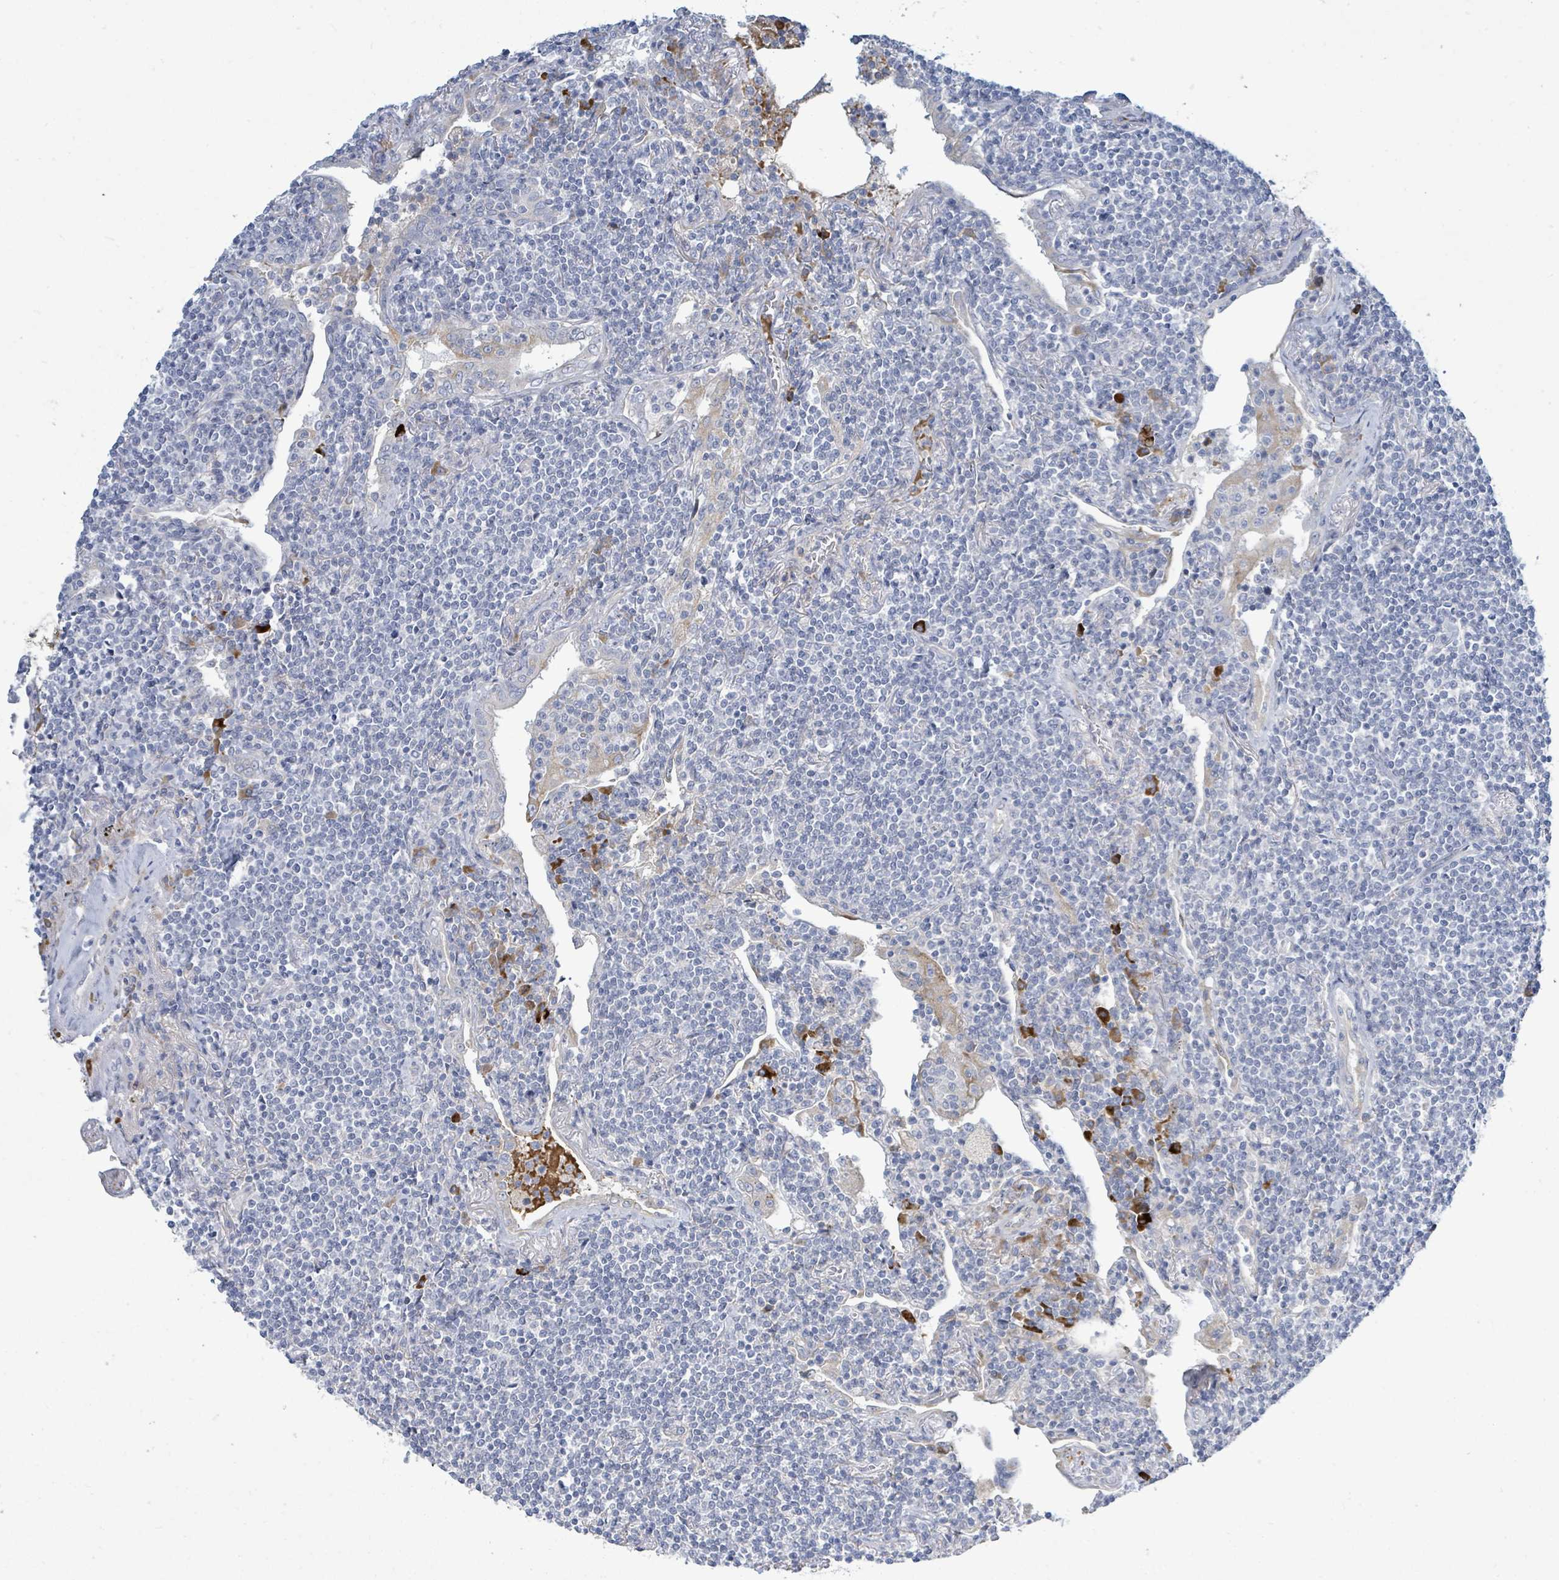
{"staining": {"intensity": "negative", "quantity": "none", "location": "none"}, "tissue": "lymphoma", "cell_type": "Tumor cells", "image_type": "cancer", "snomed": [{"axis": "morphology", "description": "Malignant lymphoma, non-Hodgkin's type, Low grade"}, {"axis": "topography", "description": "Lung"}], "caption": "An IHC micrograph of malignant lymphoma, non-Hodgkin's type (low-grade) is shown. There is no staining in tumor cells of malignant lymphoma, non-Hodgkin's type (low-grade).", "gene": "SIRPB1", "patient": {"sex": "female", "age": 71}}